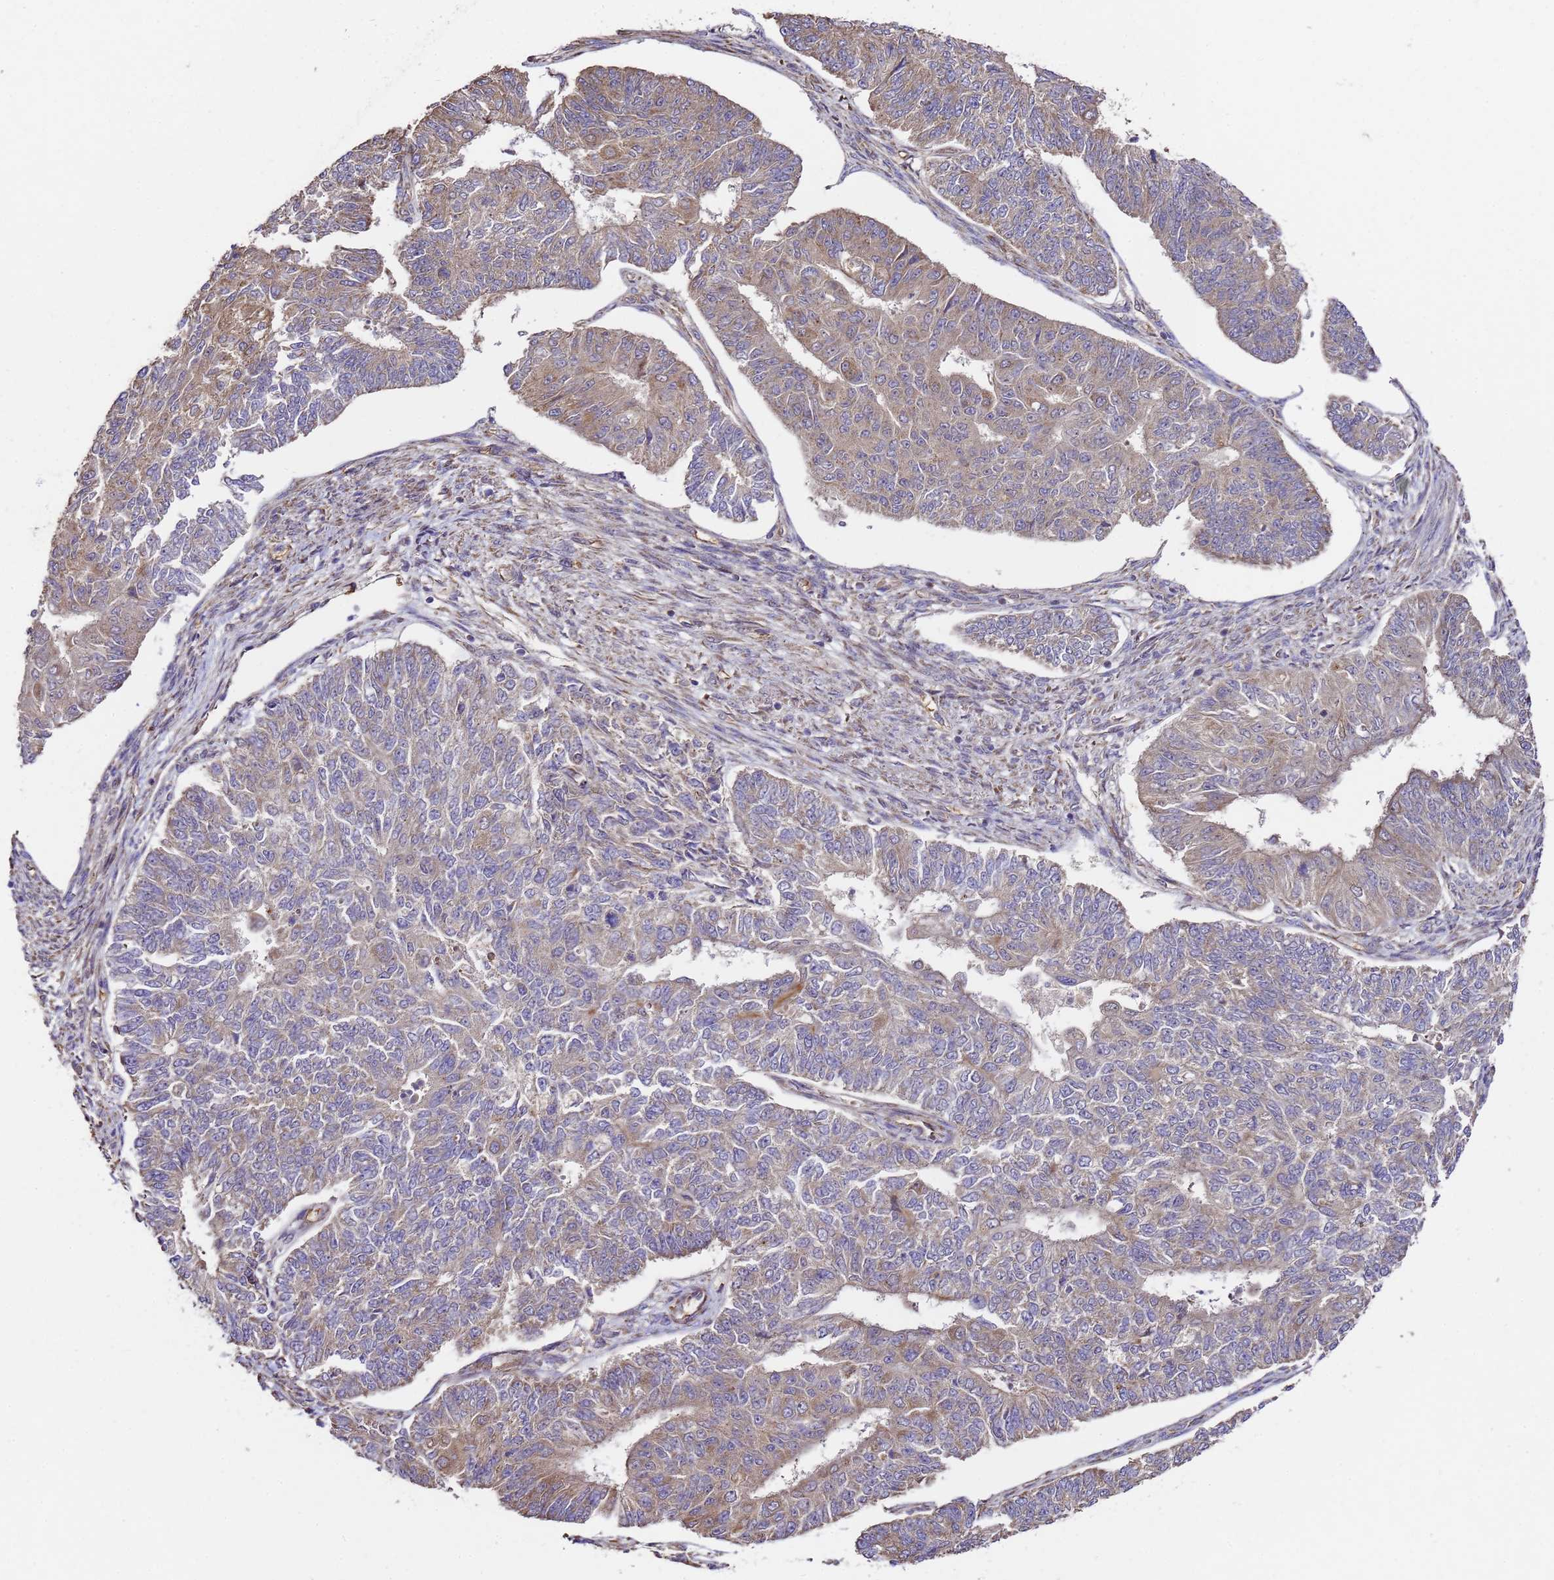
{"staining": {"intensity": "moderate", "quantity": "25%-75%", "location": "cytoplasmic/membranous"}, "tissue": "endometrial cancer", "cell_type": "Tumor cells", "image_type": "cancer", "snomed": [{"axis": "morphology", "description": "Adenocarcinoma, NOS"}, {"axis": "topography", "description": "Endometrium"}], "caption": "Human adenocarcinoma (endometrial) stained with a brown dye exhibits moderate cytoplasmic/membranous positive positivity in about 25%-75% of tumor cells.", "gene": "LRRIQ1", "patient": {"sex": "female", "age": 32}}